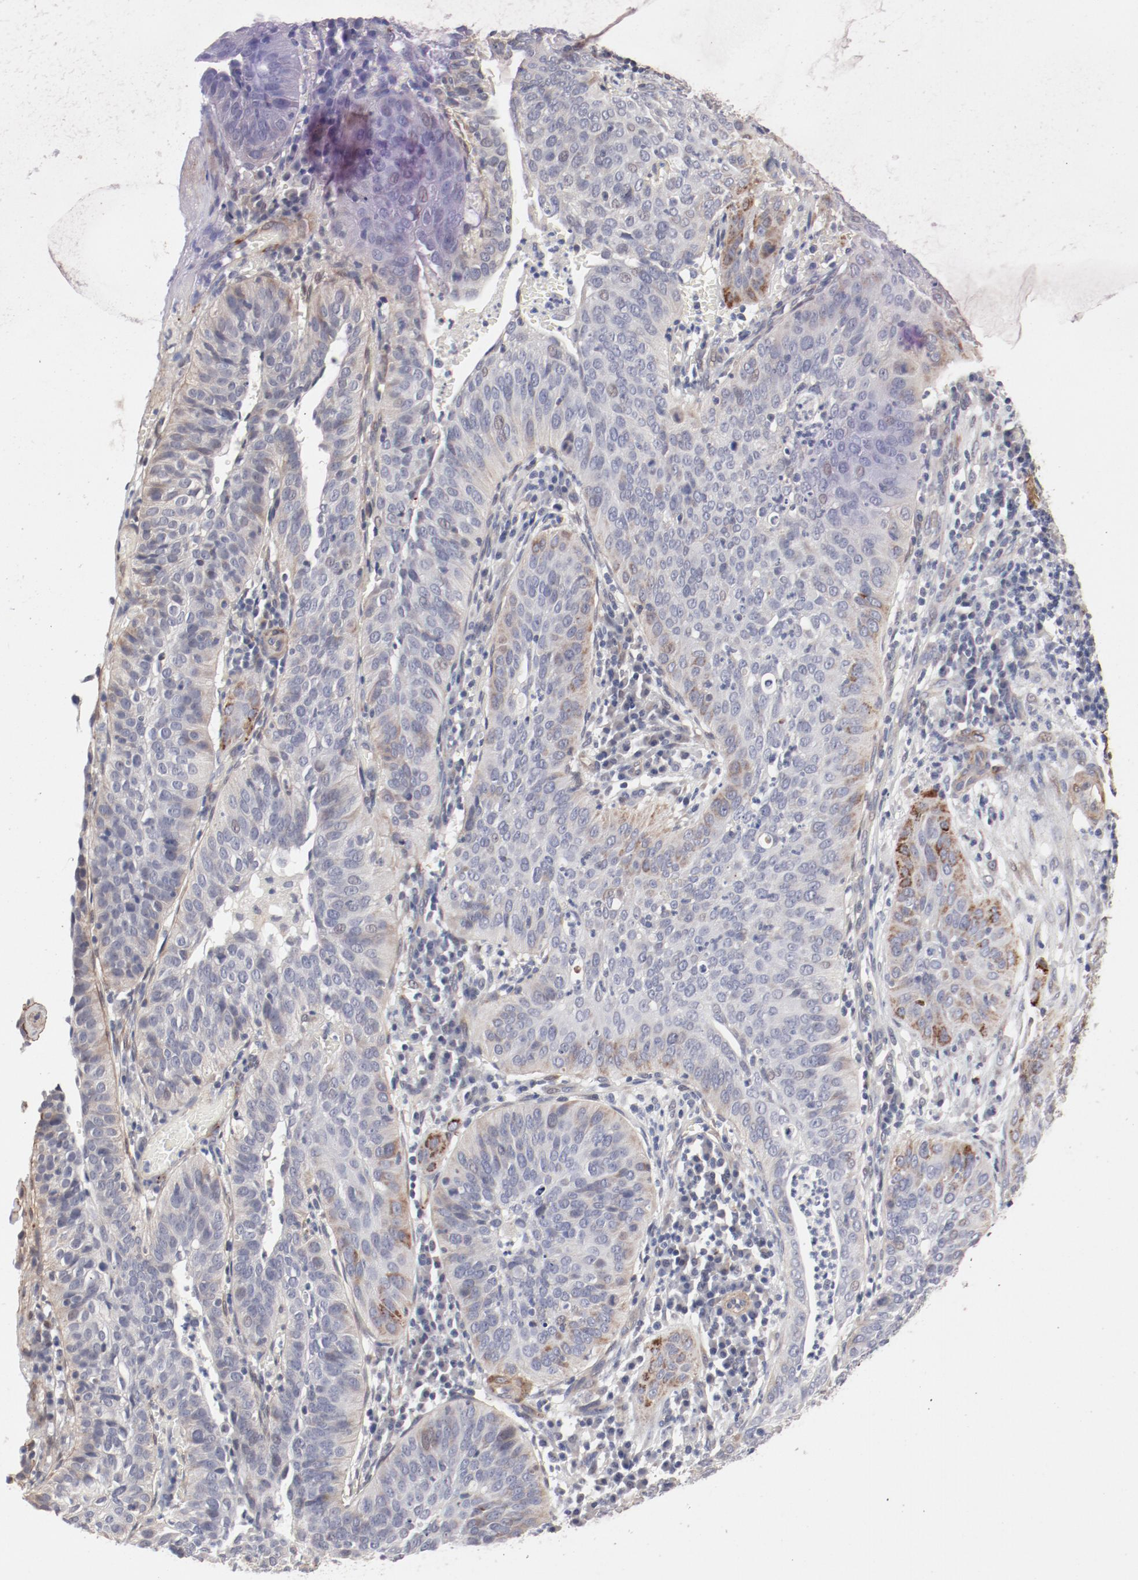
{"staining": {"intensity": "moderate", "quantity": "<25%", "location": "cytoplasmic/membranous"}, "tissue": "cervical cancer", "cell_type": "Tumor cells", "image_type": "cancer", "snomed": [{"axis": "morphology", "description": "Squamous cell carcinoma, NOS"}, {"axis": "topography", "description": "Cervix"}], "caption": "Squamous cell carcinoma (cervical) stained with DAB IHC exhibits low levels of moderate cytoplasmic/membranous staining in about <25% of tumor cells.", "gene": "MAGED4", "patient": {"sex": "female", "age": 39}}